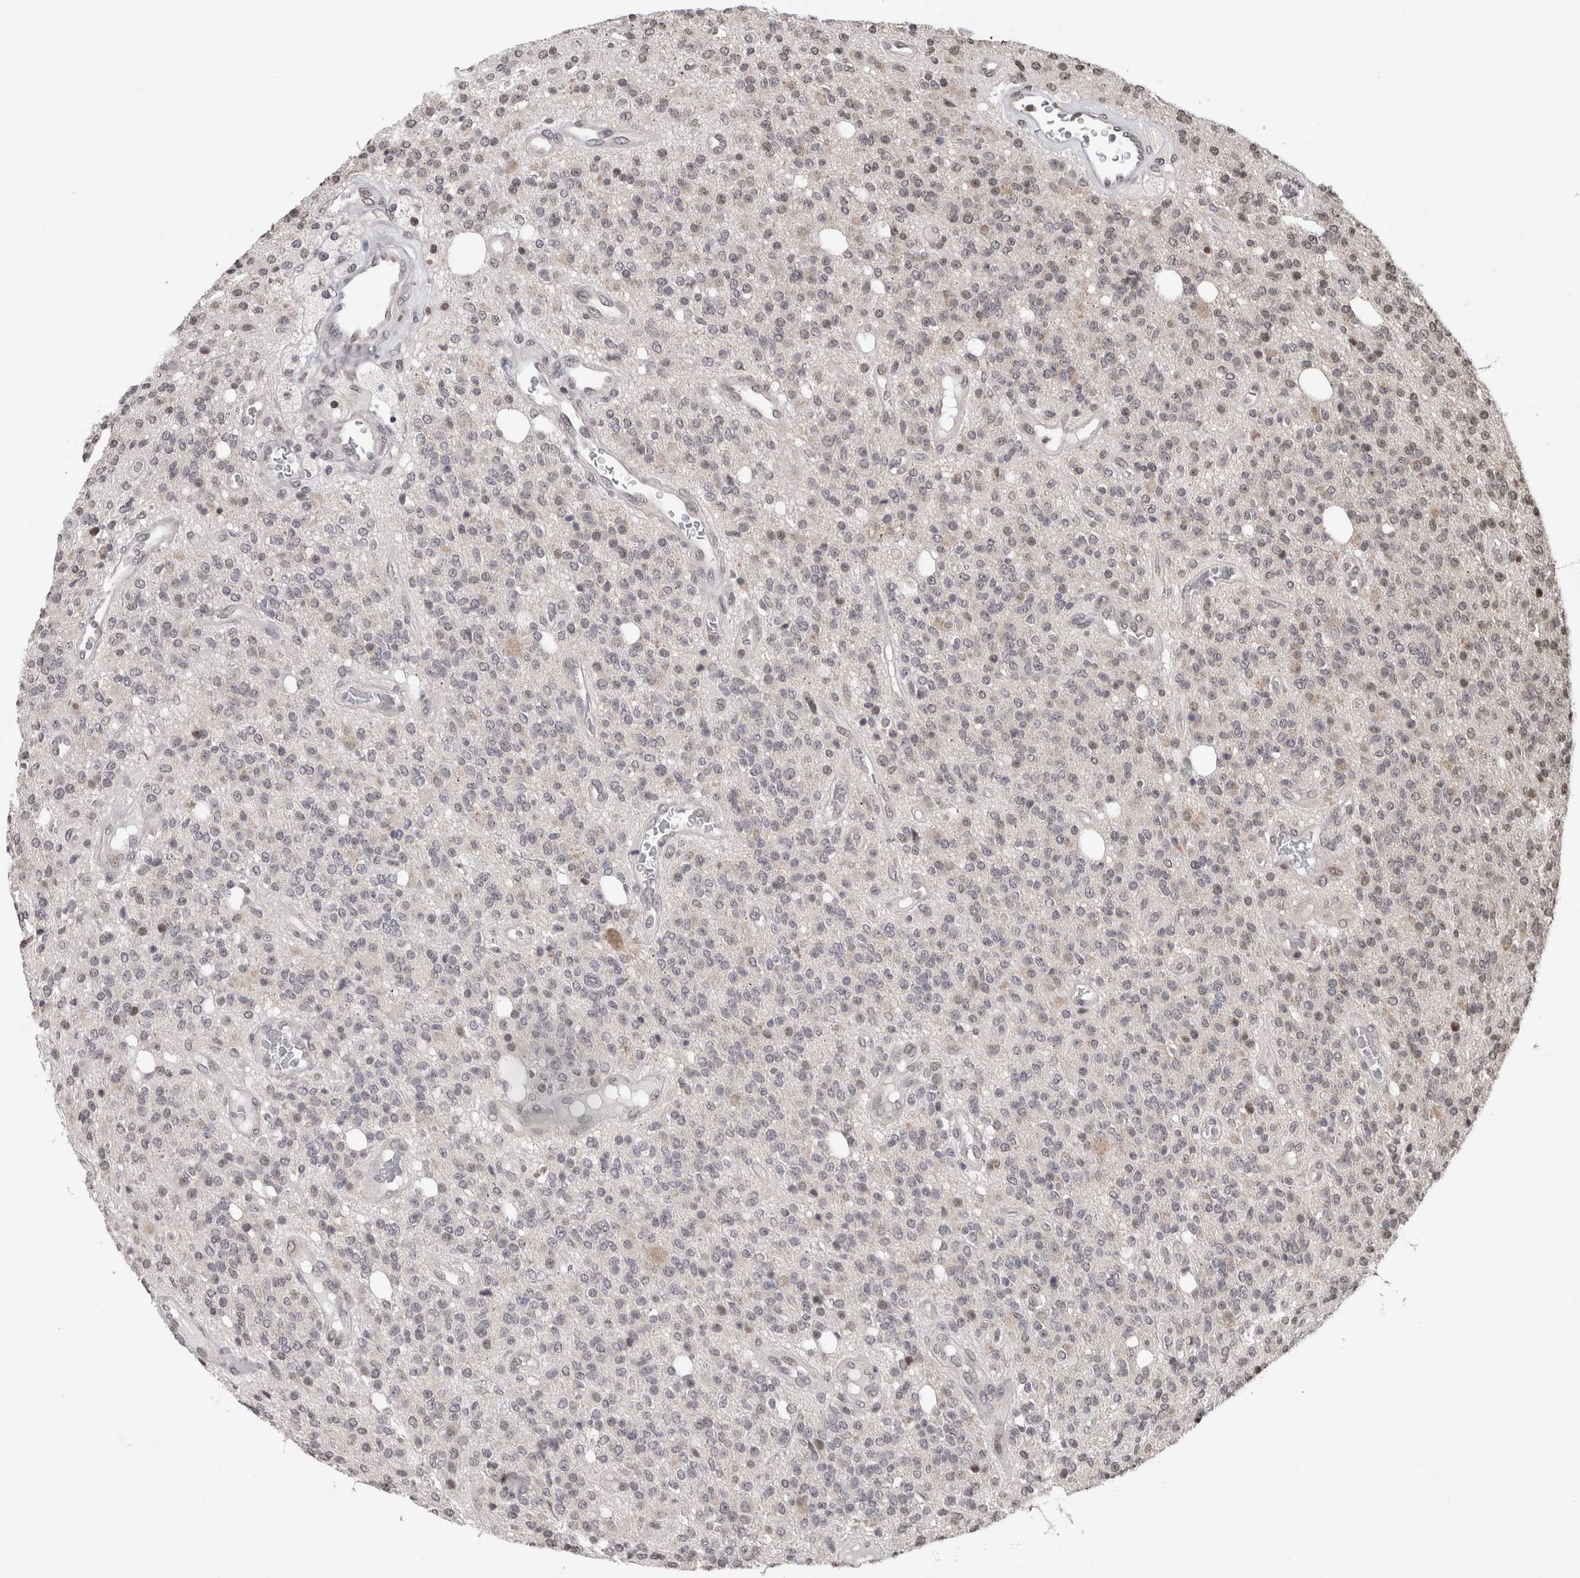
{"staining": {"intensity": "weak", "quantity": "<25%", "location": "nuclear"}, "tissue": "glioma", "cell_type": "Tumor cells", "image_type": "cancer", "snomed": [{"axis": "morphology", "description": "Glioma, malignant, High grade"}, {"axis": "topography", "description": "Brain"}], "caption": "This is a photomicrograph of immunohistochemistry staining of glioma, which shows no staining in tumor cells.", "gene": "ZBTB11", "patient": {"sex": "male", "age": 34}}